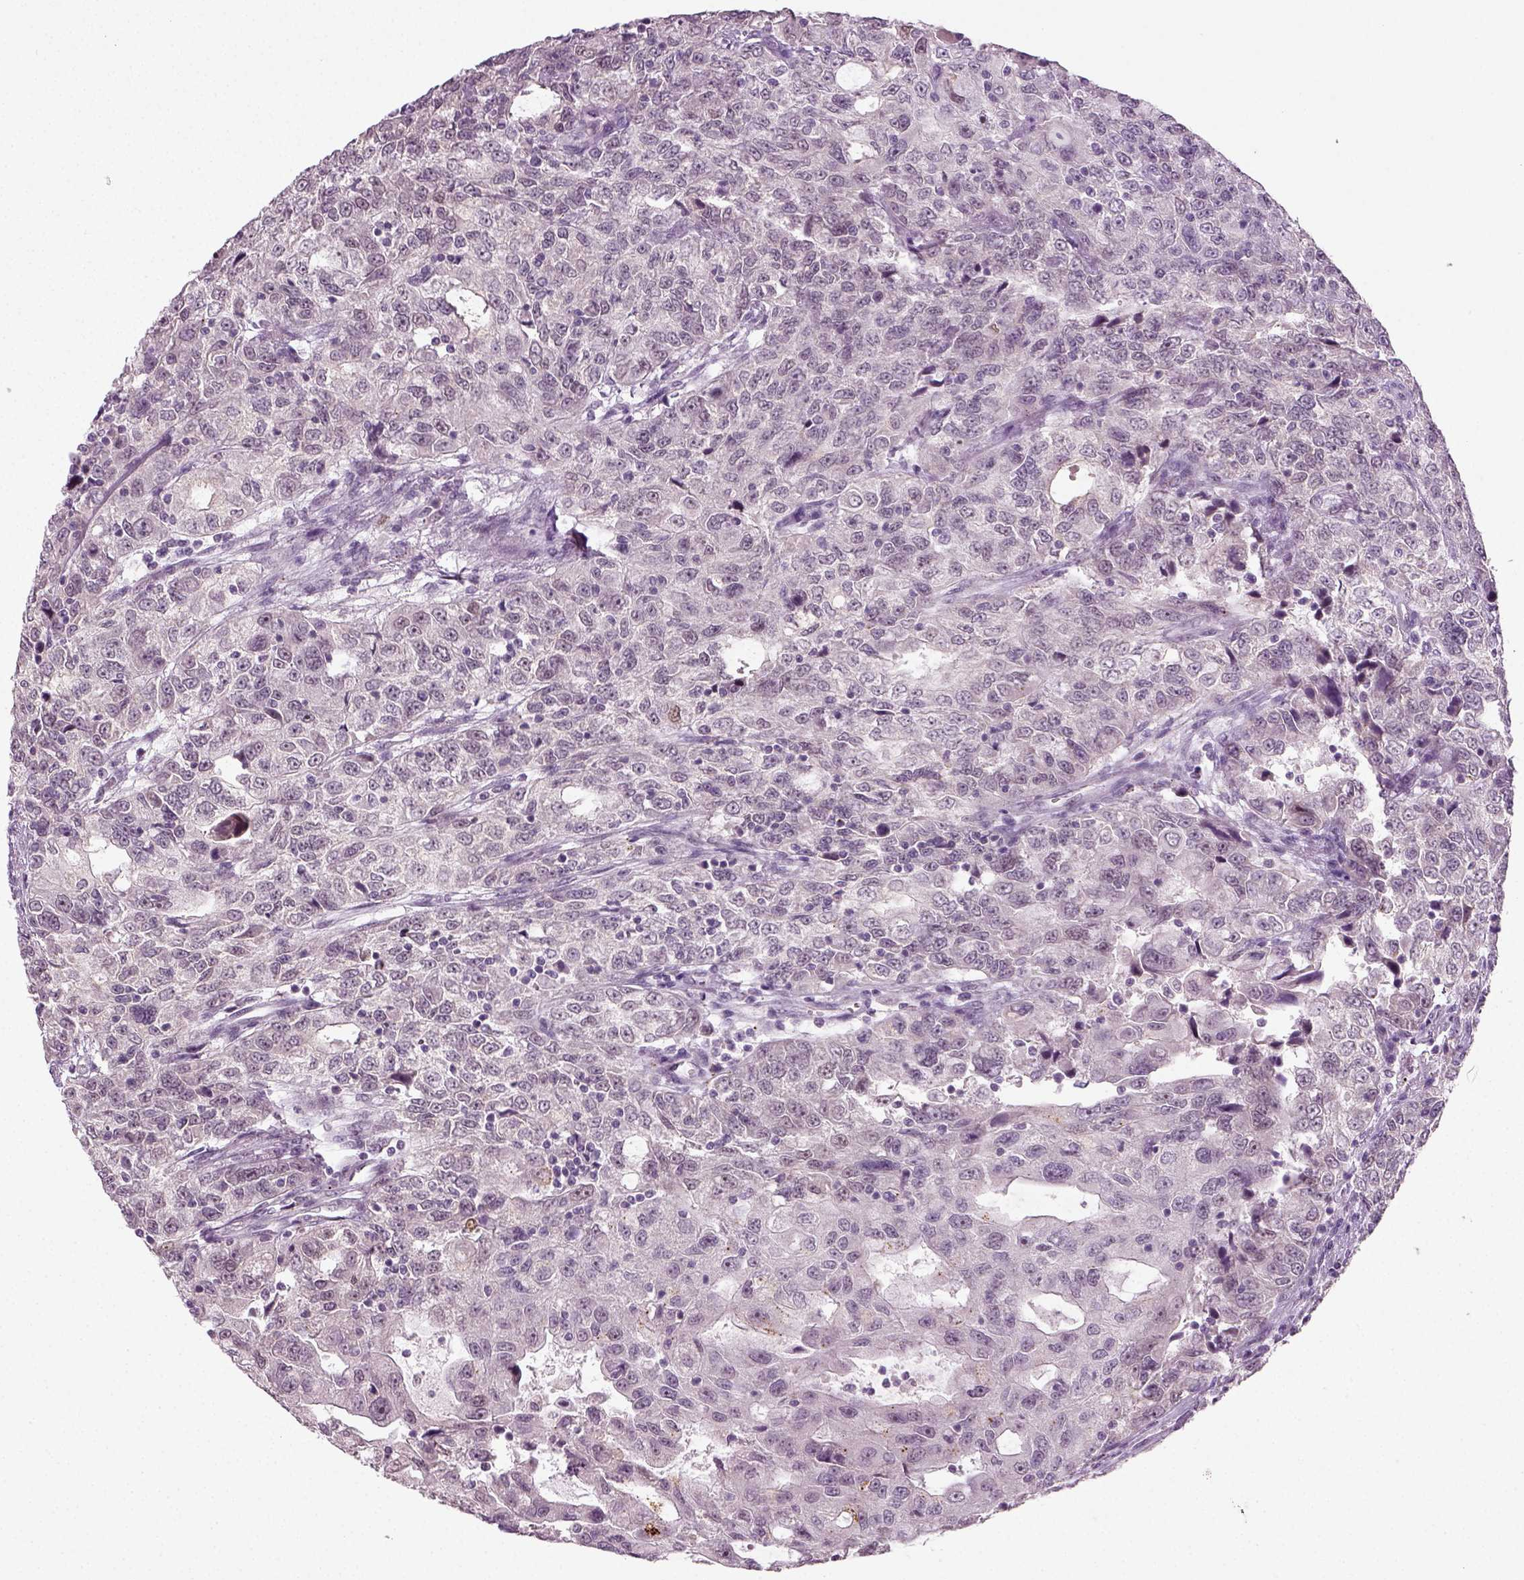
{"staining": {"intensity": "negative", "quantity": "none", "location": "none"}, "tissue": "urothelial cancer", "cell_type": "Tumor cells", "image_type": "cancer", "snomed": [{"axis": "morphology", "description": "Urothelial carcinoma, NOS"}, {"axis": "morphology", "description": "Urothelial carcinoma, High grade"}, {"axis": "topography", "description": "Urinary bladder"}], "caption": "IHC histopathology image of human transitional cell carcinoma stained for a protein (brown), which demonstrates no positivity in tumor cells.", "gene": "SYNGAP1", "patient": {"sex": "female", "age": 73}}